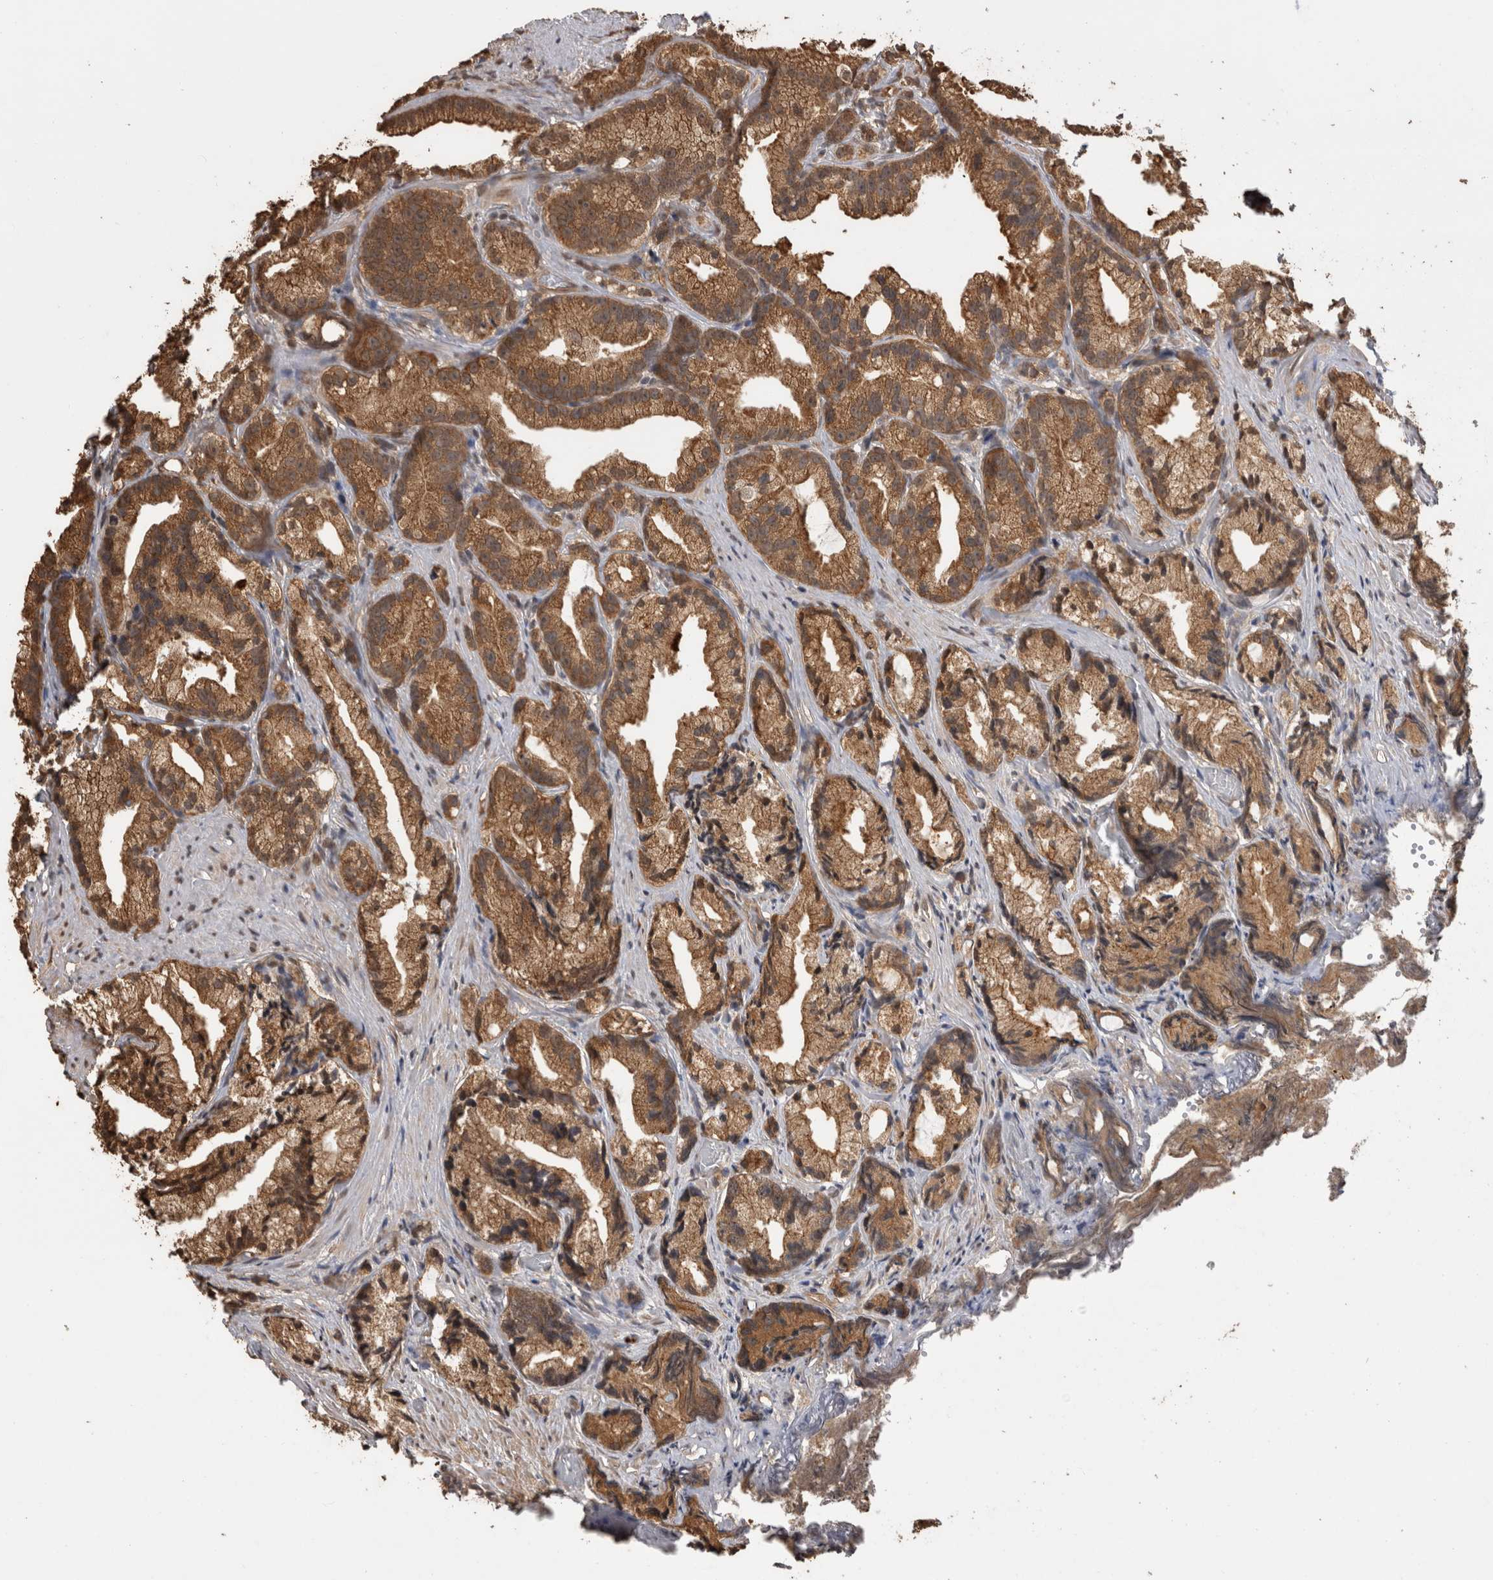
{"staining": {"intensity": "moderate", "quantity": ">75%", "location": "cytoplasmic/membranous"}, "tissue": "prostate cancer", "cell_type": "Tumor cells", "image_type": "cancer", "snomed": [{"axis": "morphology", "description": "Adenocarcinoma, Low grade"}, {"axis": "topography", "description": "Prostate"}], "caption": "Approximately >75% of tumor cells in human prostate cancer reveal moderate cytoplasmic/membranous protein positivity as visualized by brown immunohistochemical staining.", "gene": "PAK4", "patient": {"sex": "male", "age": 89}}